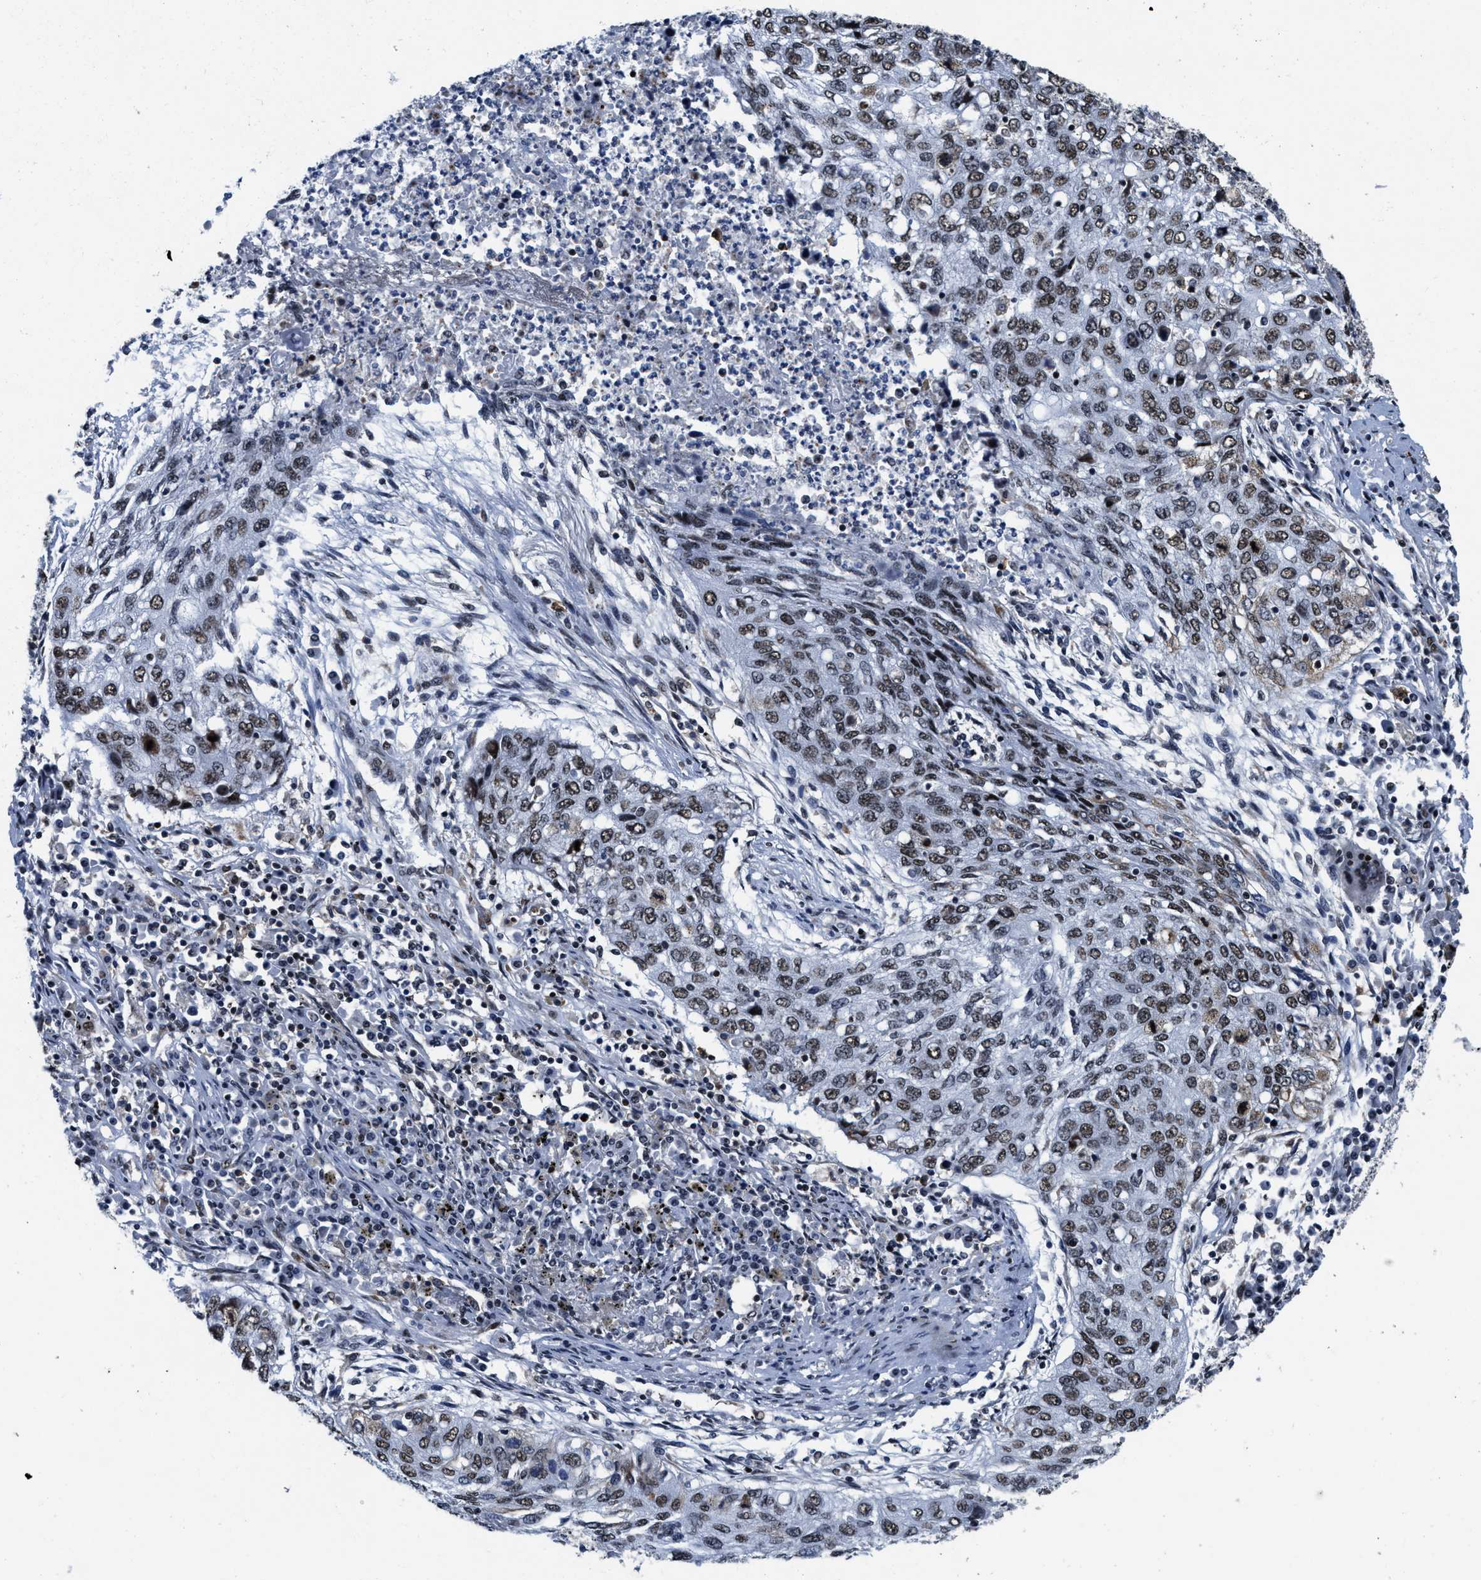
{"staining": {"intensity": "moderate", "quantity": ">75%", "location": "nuclear"}, "tissue": "lung cancer", "cell_type": "Tumor cells", "image_type": "cancer", "snomed": [{"axis": "morphology", "description": "Squamous cell carcinoma, NOS"}, {"axis": "topography", "description": "Lung"}], "caption": "Human lung cancer stained with a protein marker exhibits moderate staining in tumor cells.", "gene": "SUPT16H", "patient": {"sex": "female", "age": 63}}